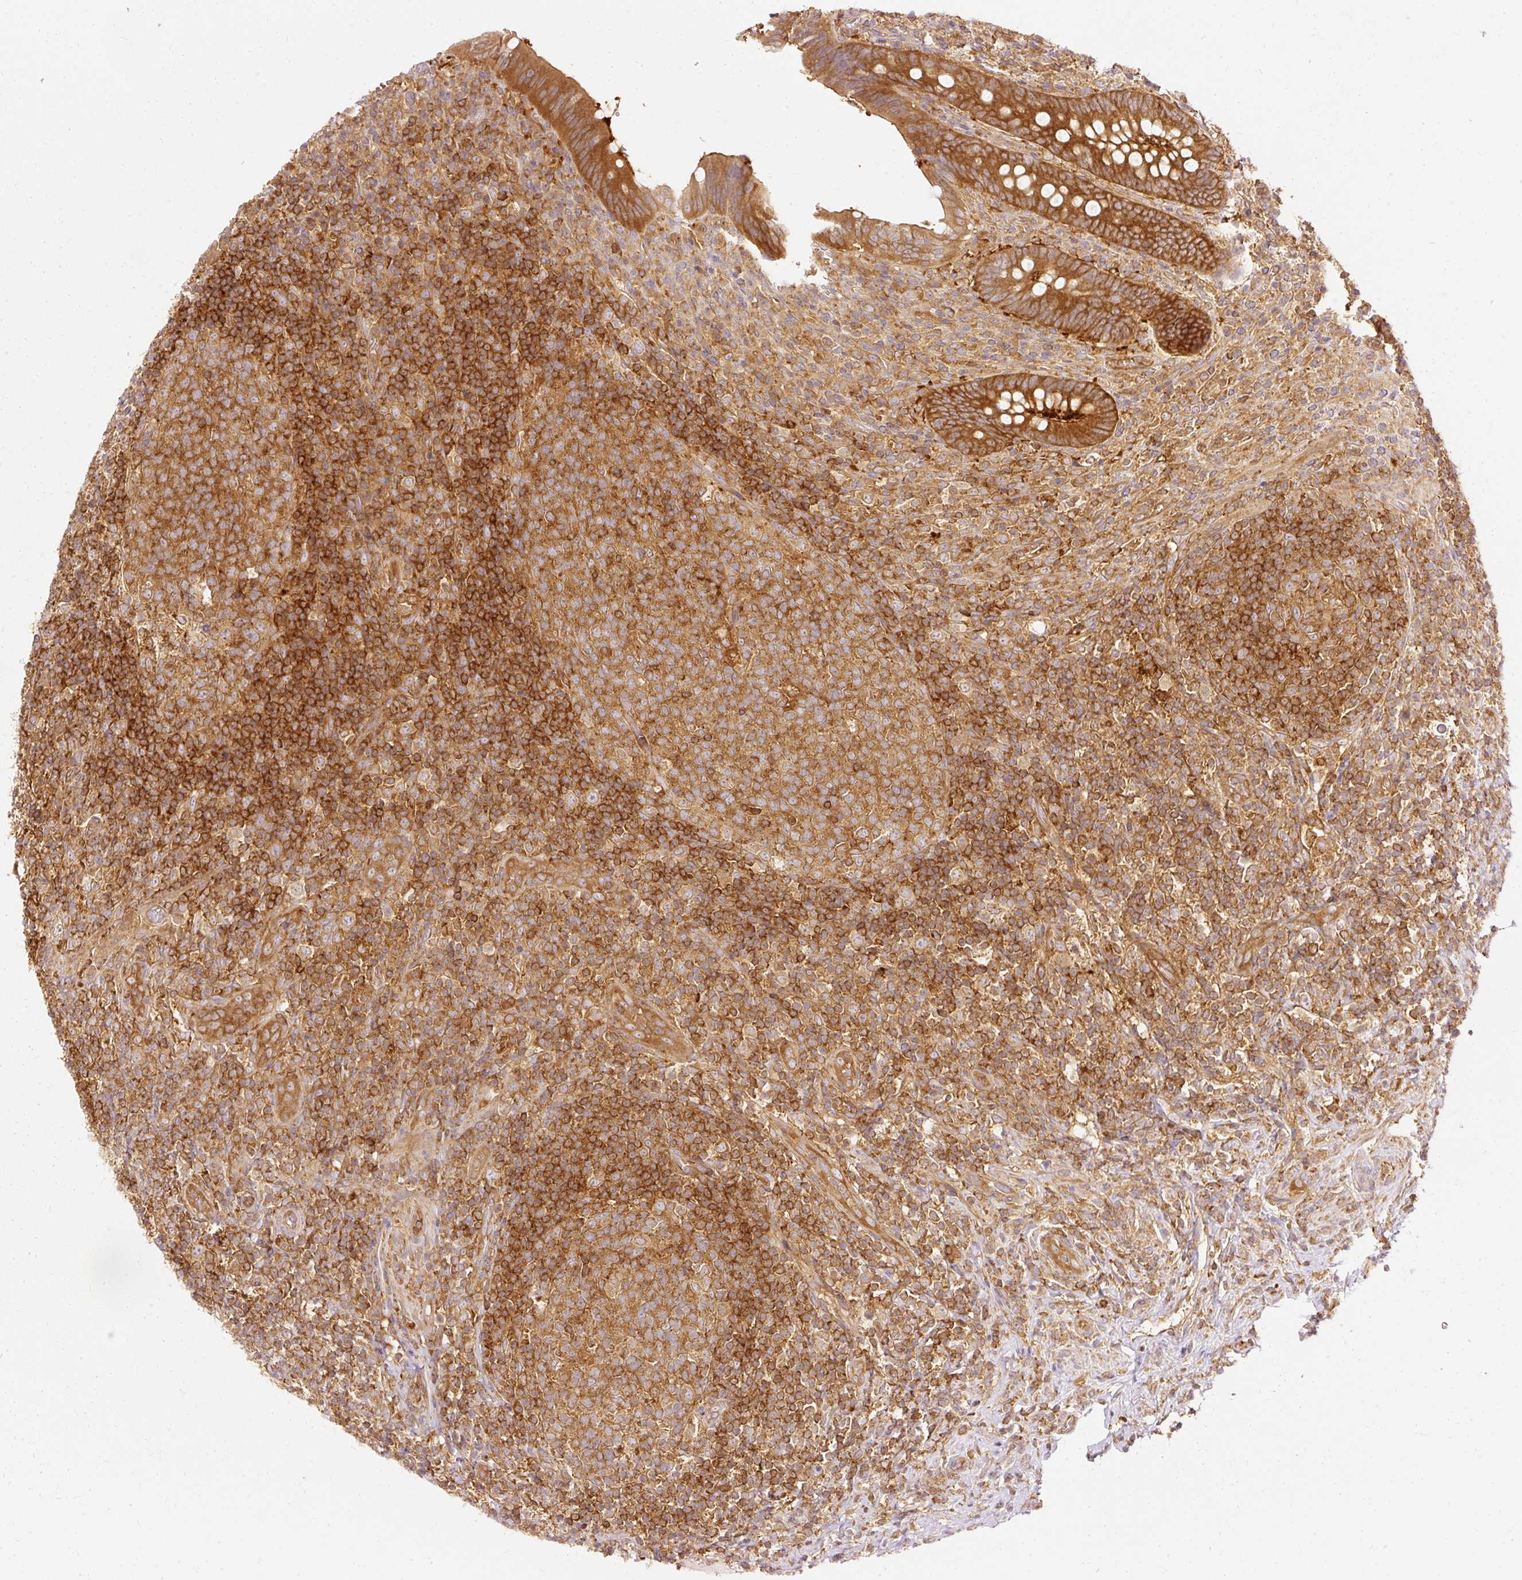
{"staining": {"intensity": "strong", "quantity": ">75%", "location": "cytoplasmic/membranous"}, "tissue": "appendix", "cell_type": "Glandular cells", "image_type": "normal", "snomed": [{"axis": "morphology", "description": "Normal tissue, NOS"}, {"axis": "topography", "description": "Appendix"}], "caption": "Glandular cells reveal high levels of strong cytoplasmic/membranous positivity in approximately >75% of cells in benign human appendix. The staining was performed using DAB (3,3'-diaminobenzidine) to visualize the protein expression in brown, while the nuclei were stained in blue with hematoxylin (Magnification: 20x).", "gene": "ARMH3", "patient": {"sex": "female", "age": 43}}